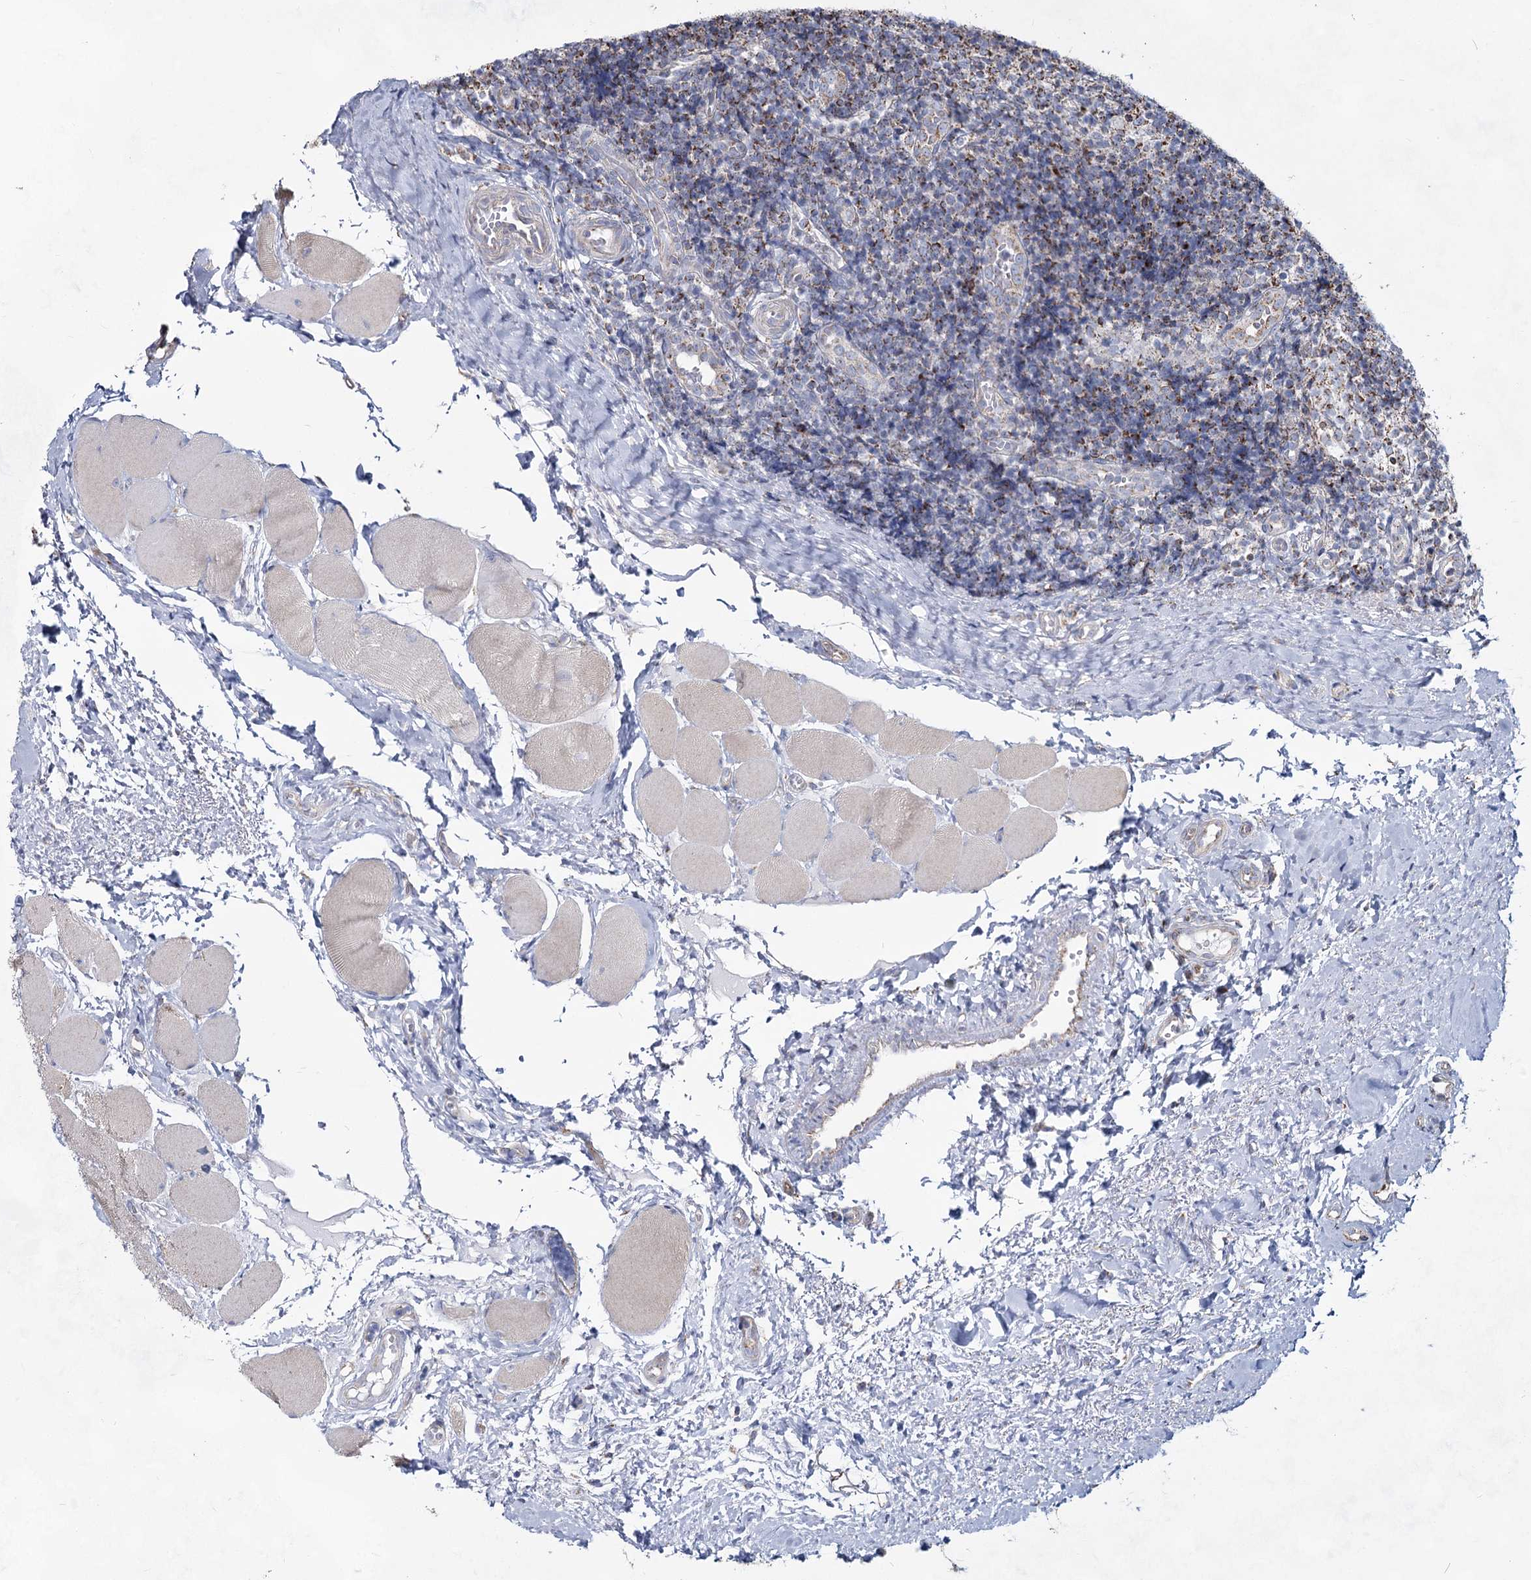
{"staining": {"intensity": "moderate", "quantity": "25%-75%", "location": "cytoplasmic/membranous"}, "tissue": "tonsil", "cell_type": "Germinal center cells", "image_type": "normal", "snomed": [{"axis": "morphology", "description": "Normal tissue, NOS"}, {"axis": "topography", "description": "Tonsil"}], "caption": "Protein expression by immunohistochemistry (IHC) displays moderate cytoplasmic/membranous expression in approximately 25%-75% of germinal center cells in normal tonsil.", "gene": "CCDC73", "patient": {"sex": "female", "age": 19}}